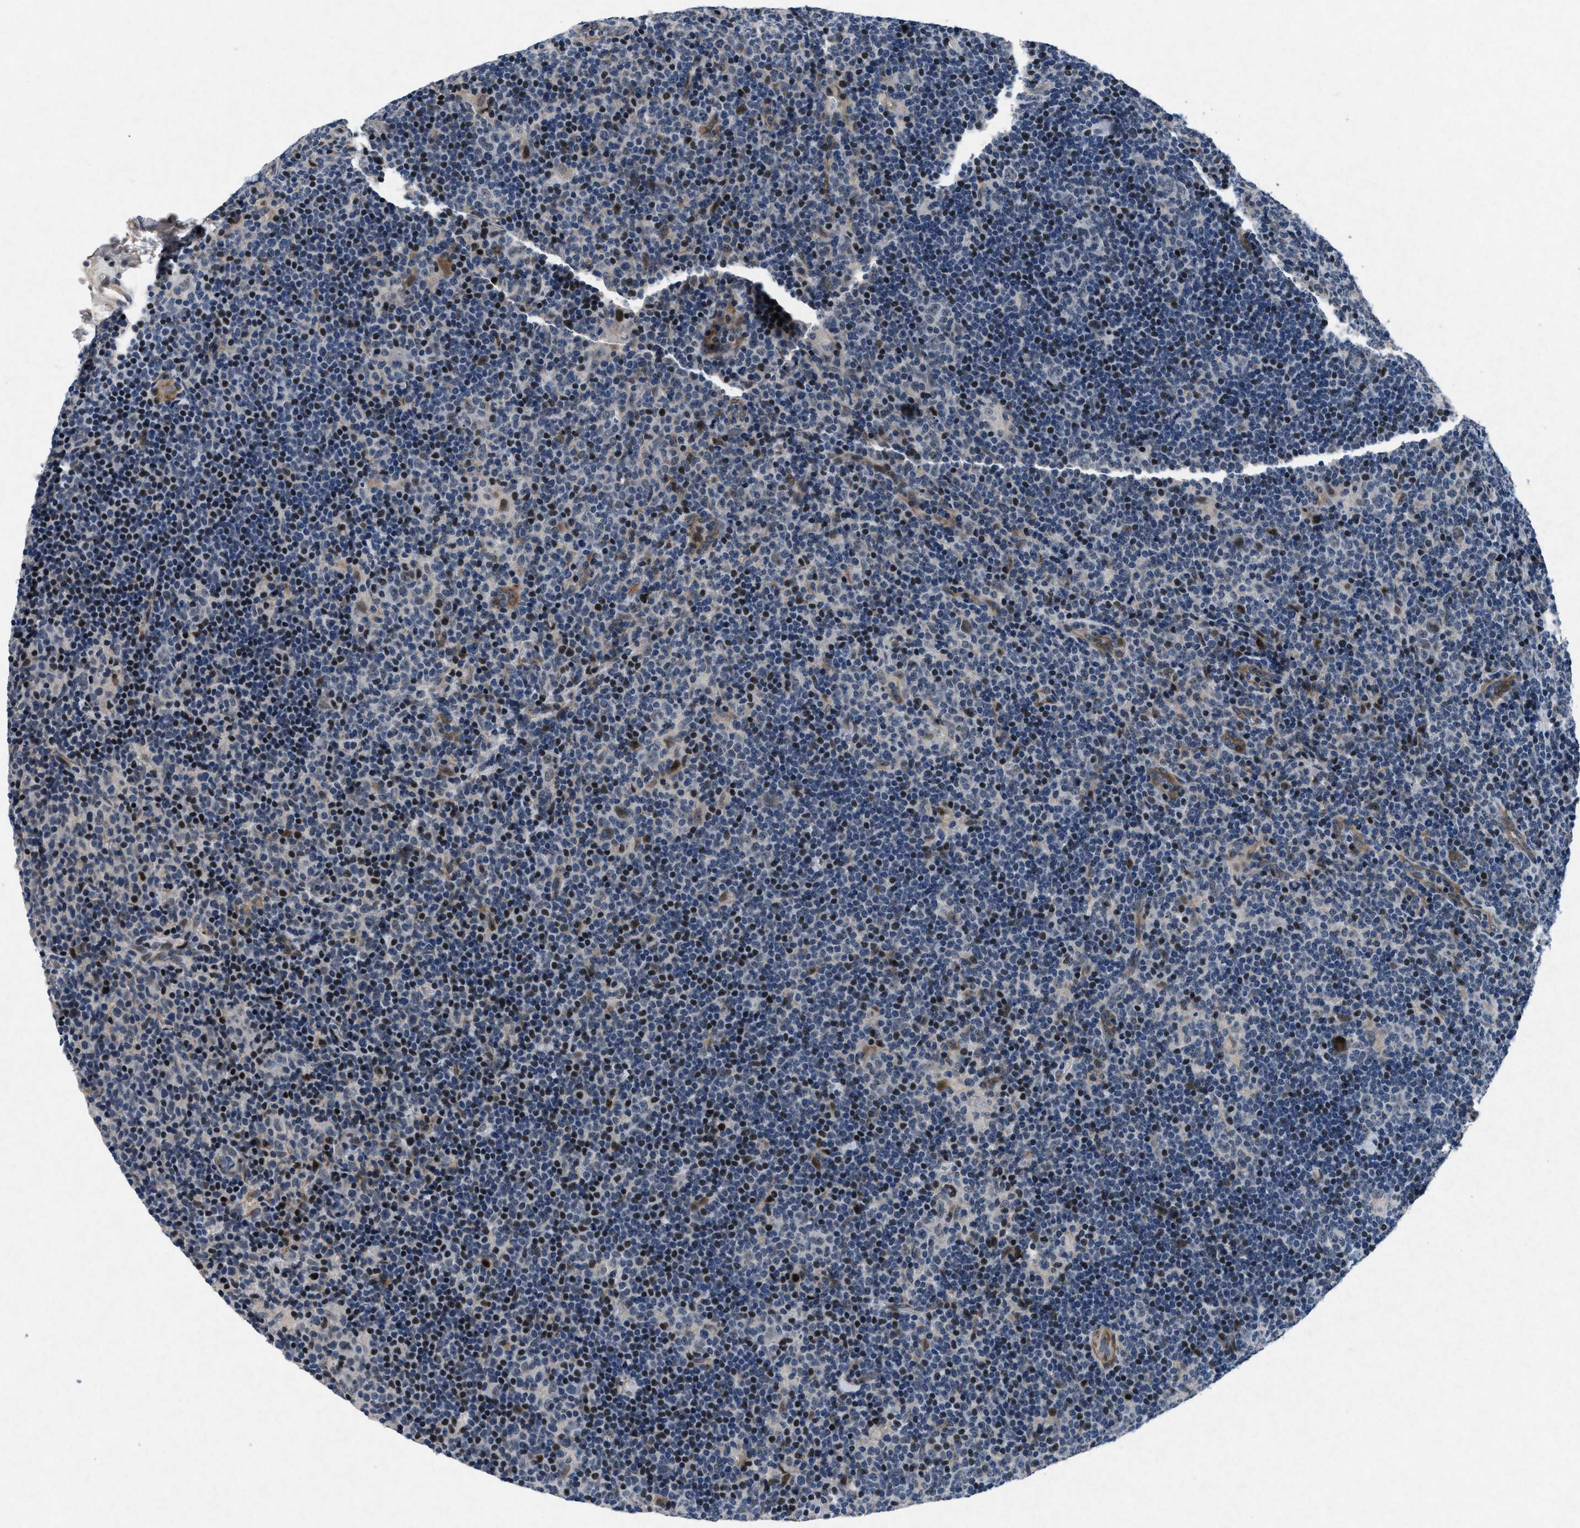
{"staining": {"intensity": "negative", "quantity": "none", "location": "none"}, "tissue": "lymphoma", "cell_type": "Tumor cells", "image_type": "cancer", "snomed": [{"axis": "morphology", "description": "Hodgkin's disease, NOS"}, {"axis": "topography", "description": "Lymph node"}], "caption": "Immunohistochemistry (IHC) of human lymphoma exhibits no expression in tumor cells.", "gene": "PHLDA1", "patient": {"sex": "female", "age": 57}}